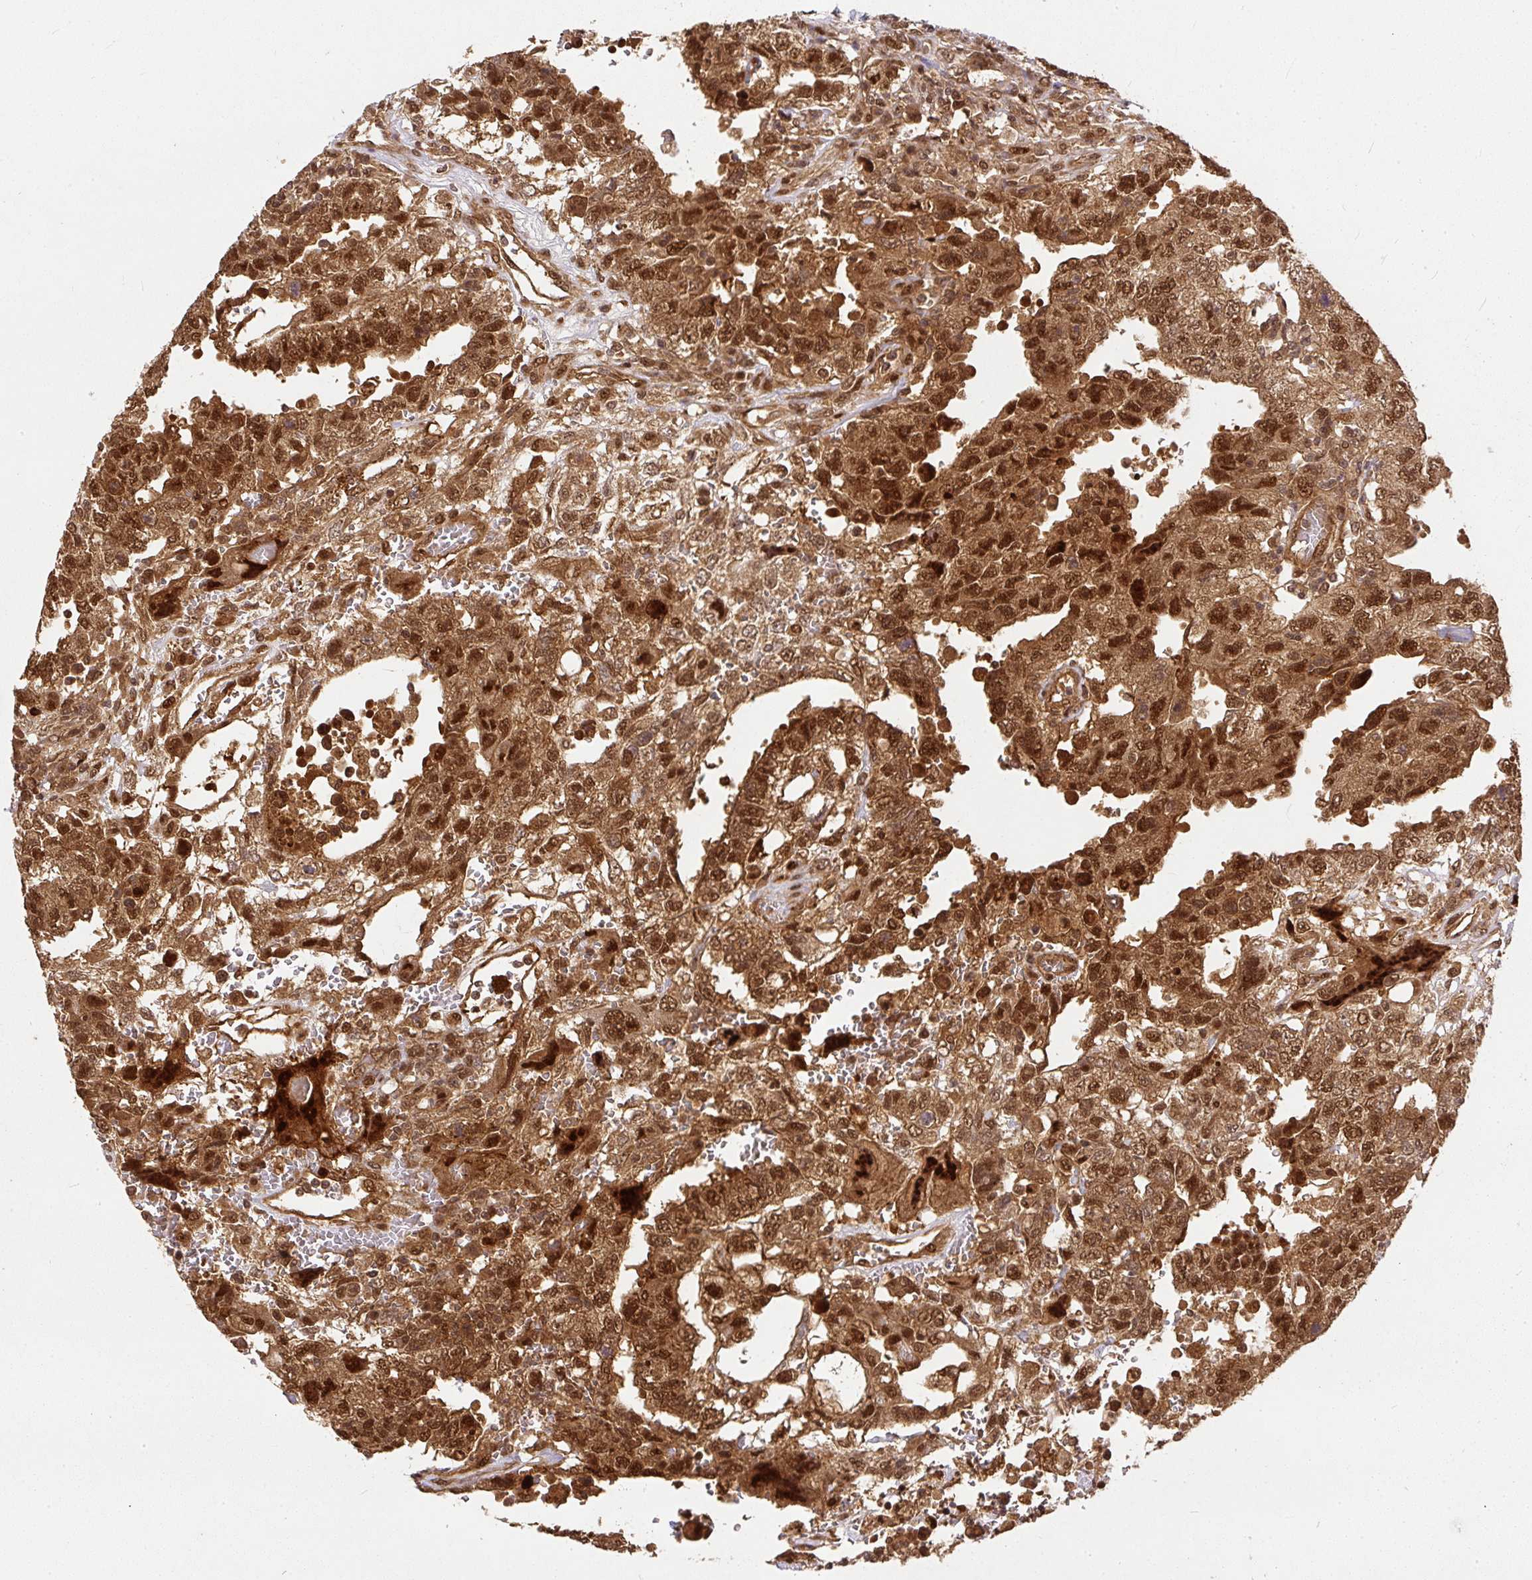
{"staining": {"intensity": "strong", "quantity": ">75%", "location": "cytoplasmic/membranous,nuclear"}, "tissue": "testis cancer", "cell_type": "Tumor cells", "image_type": "cancer", "snomed": [{"axis": "morphology", "description": "Carcinoma, Embryonal, NOS"}, {"axis": "topography", "description": "Testis"}], "caption": "Immunohistochemistry (DAB) staining of testis embryonal carcinoma demonstrates strong cytoplasmic/membranous and nuclear protein positivity in approximately >75% of tumor cells. (Brightfield microscopy of DAB IHC at high magnification).", "gene": "PSMD1", "patient": {"sex": "male", "age": 26}}